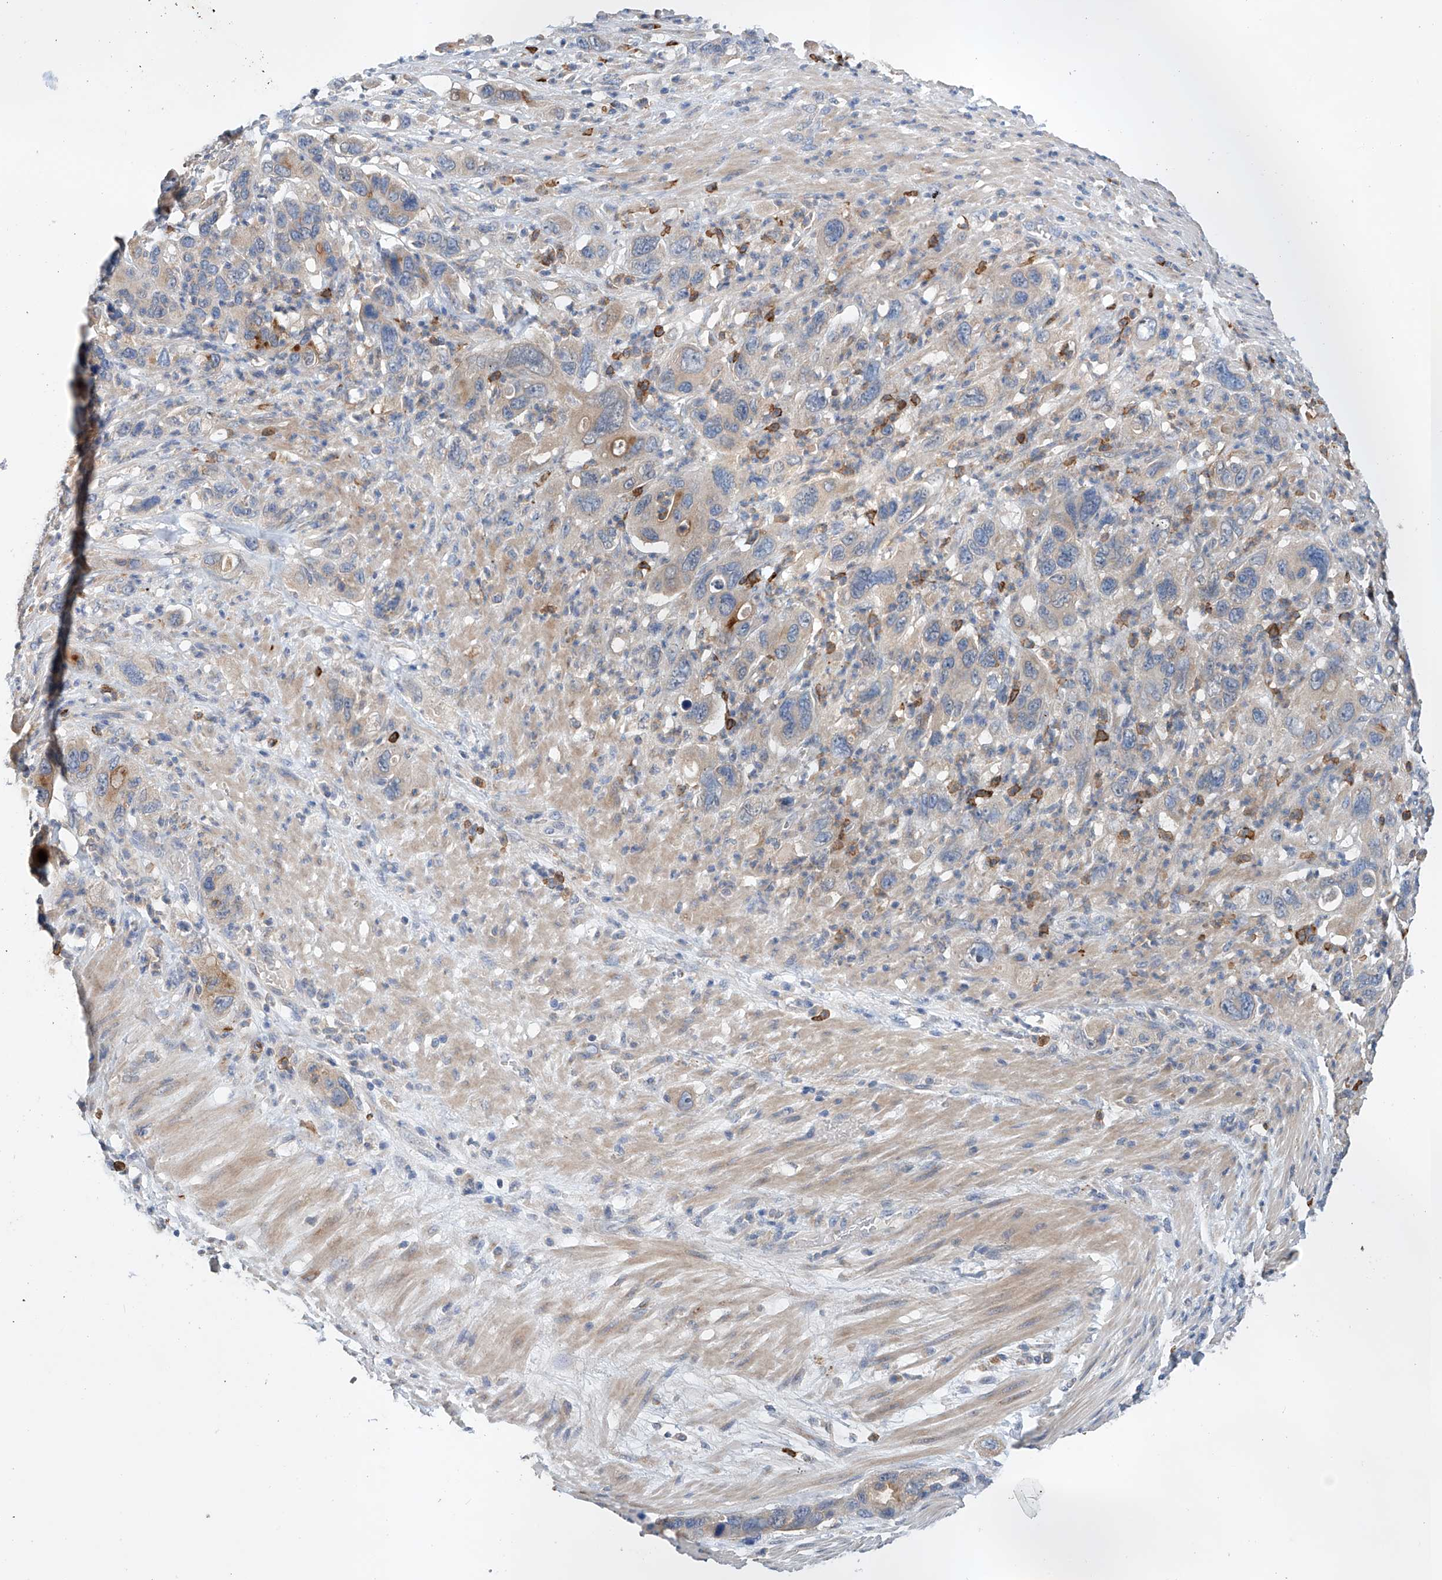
{"staining": {"intensity": "moderate", "quantity": "25%-75%", "location": "cytoplasmic/membranous"}, "tissue": "pancreatic cancer", "cell_type": "Tumor cells", "image_type": "cancer", "snomed": [{"axis": "morphology", "description": "Adenocarcinoma, NOS"}, {"axis": "topography", "description": "Pancreas"}], "caption": "A brown stain labels moderate cytoplasmic/membranous staining of a protein in adenocarcinoma (pancreatic) tumor cells. The staining is performed using DAB (3,3'-diaminobenzidine) brown chromogen to label protein expression. The nuclei are counter-stained blue using hematoxylin.", "gene": "GPC4", "patient": {"sex": "female", "age": 71}}